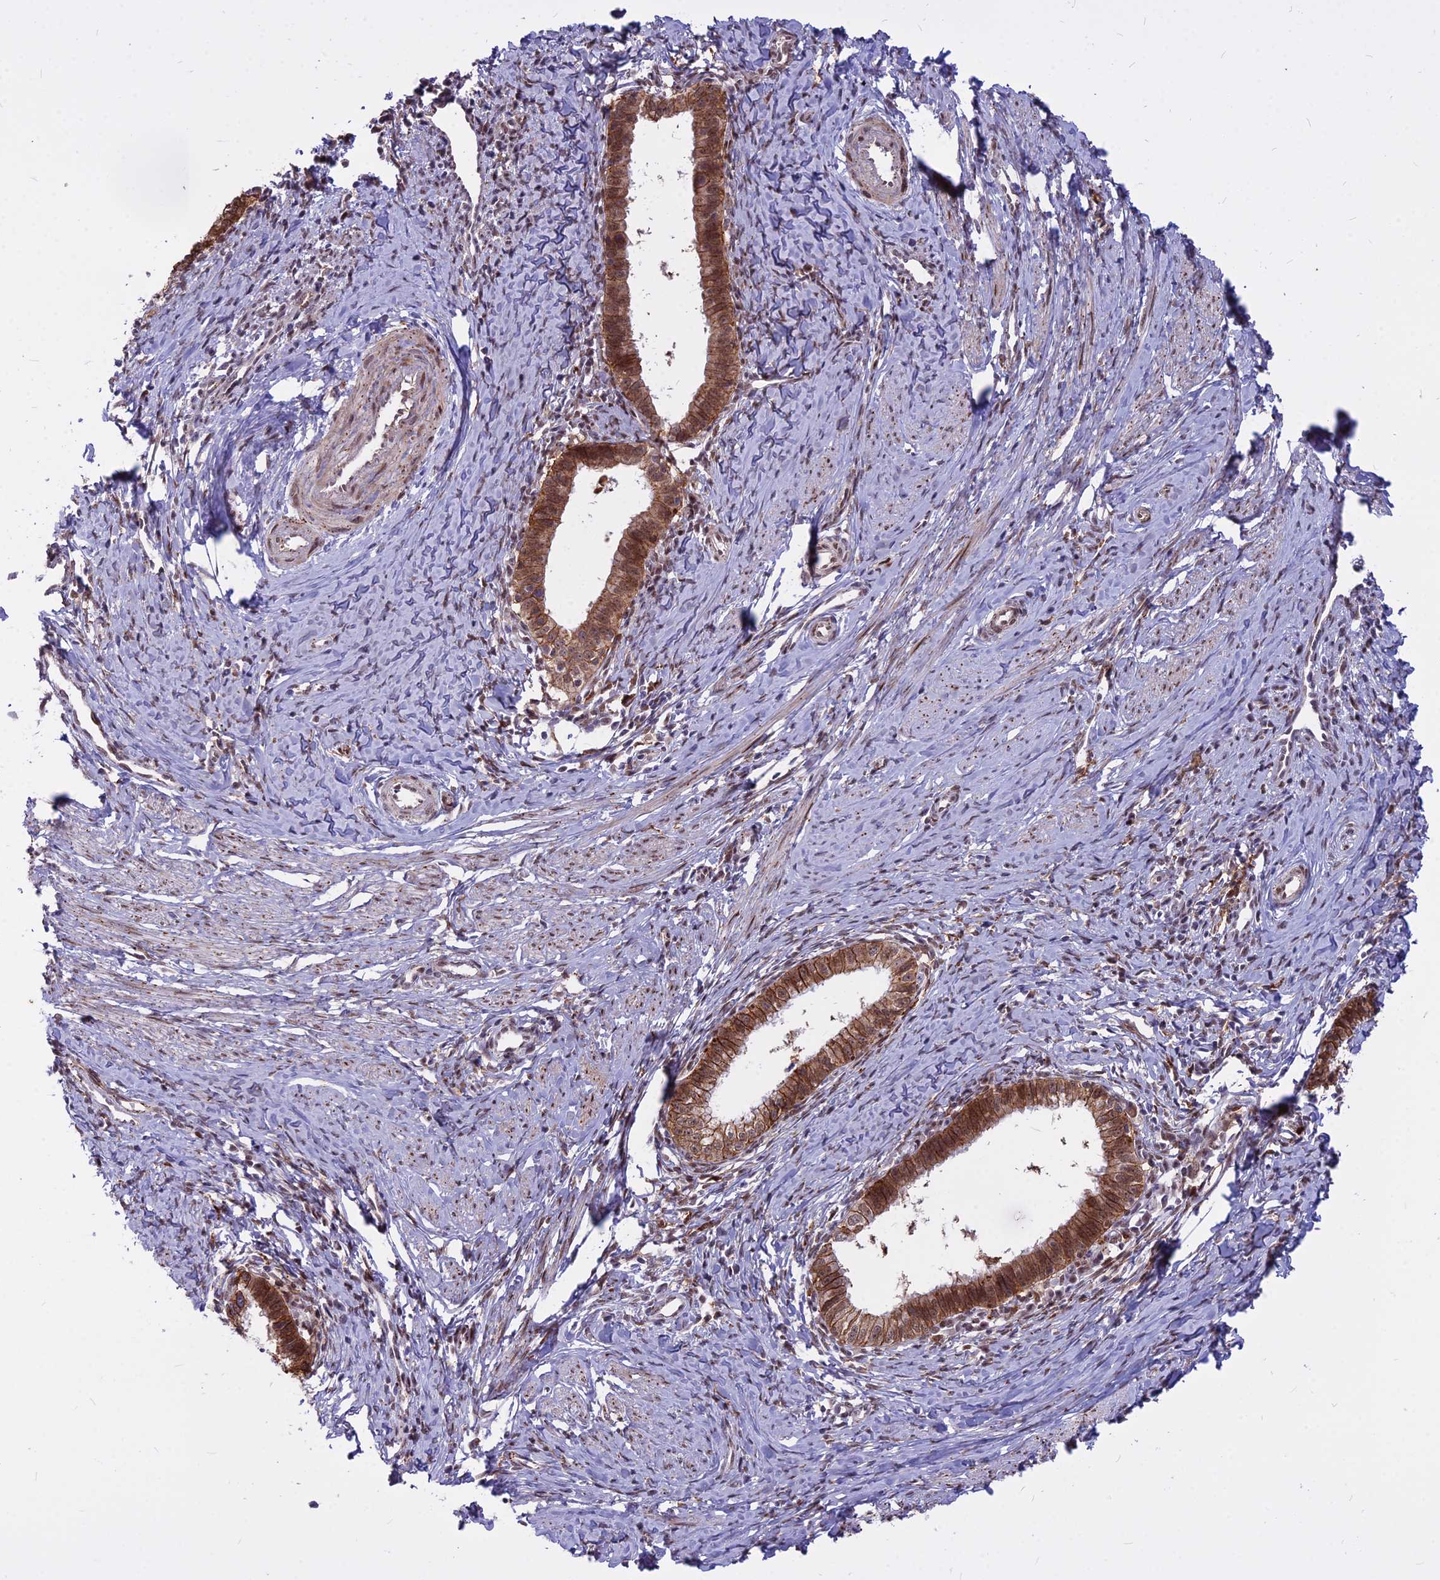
{"staining": {"intensity": "strong", "quantity": ">75%", "location": "cytoplasmic/membranous,nuclear"}, "tissue": "cervical cancer", "cell_type": "Tumor cells", "image_type": "cancer", "snomed": [{"axis": "morphology", "description": "Adenocarcinoma, NOS"}, {"axis": "topography", "description": "Cervix"}], "caption": "Approximately >75% of tumor cells in cervical adenocarcinoma exhibit strong cytoplasmic/membranous and nuclear protein expression as visualized by brown immunohistochemical staining.", "gene": "ALG10", "patient": {"sex": "female", "age": 36}}